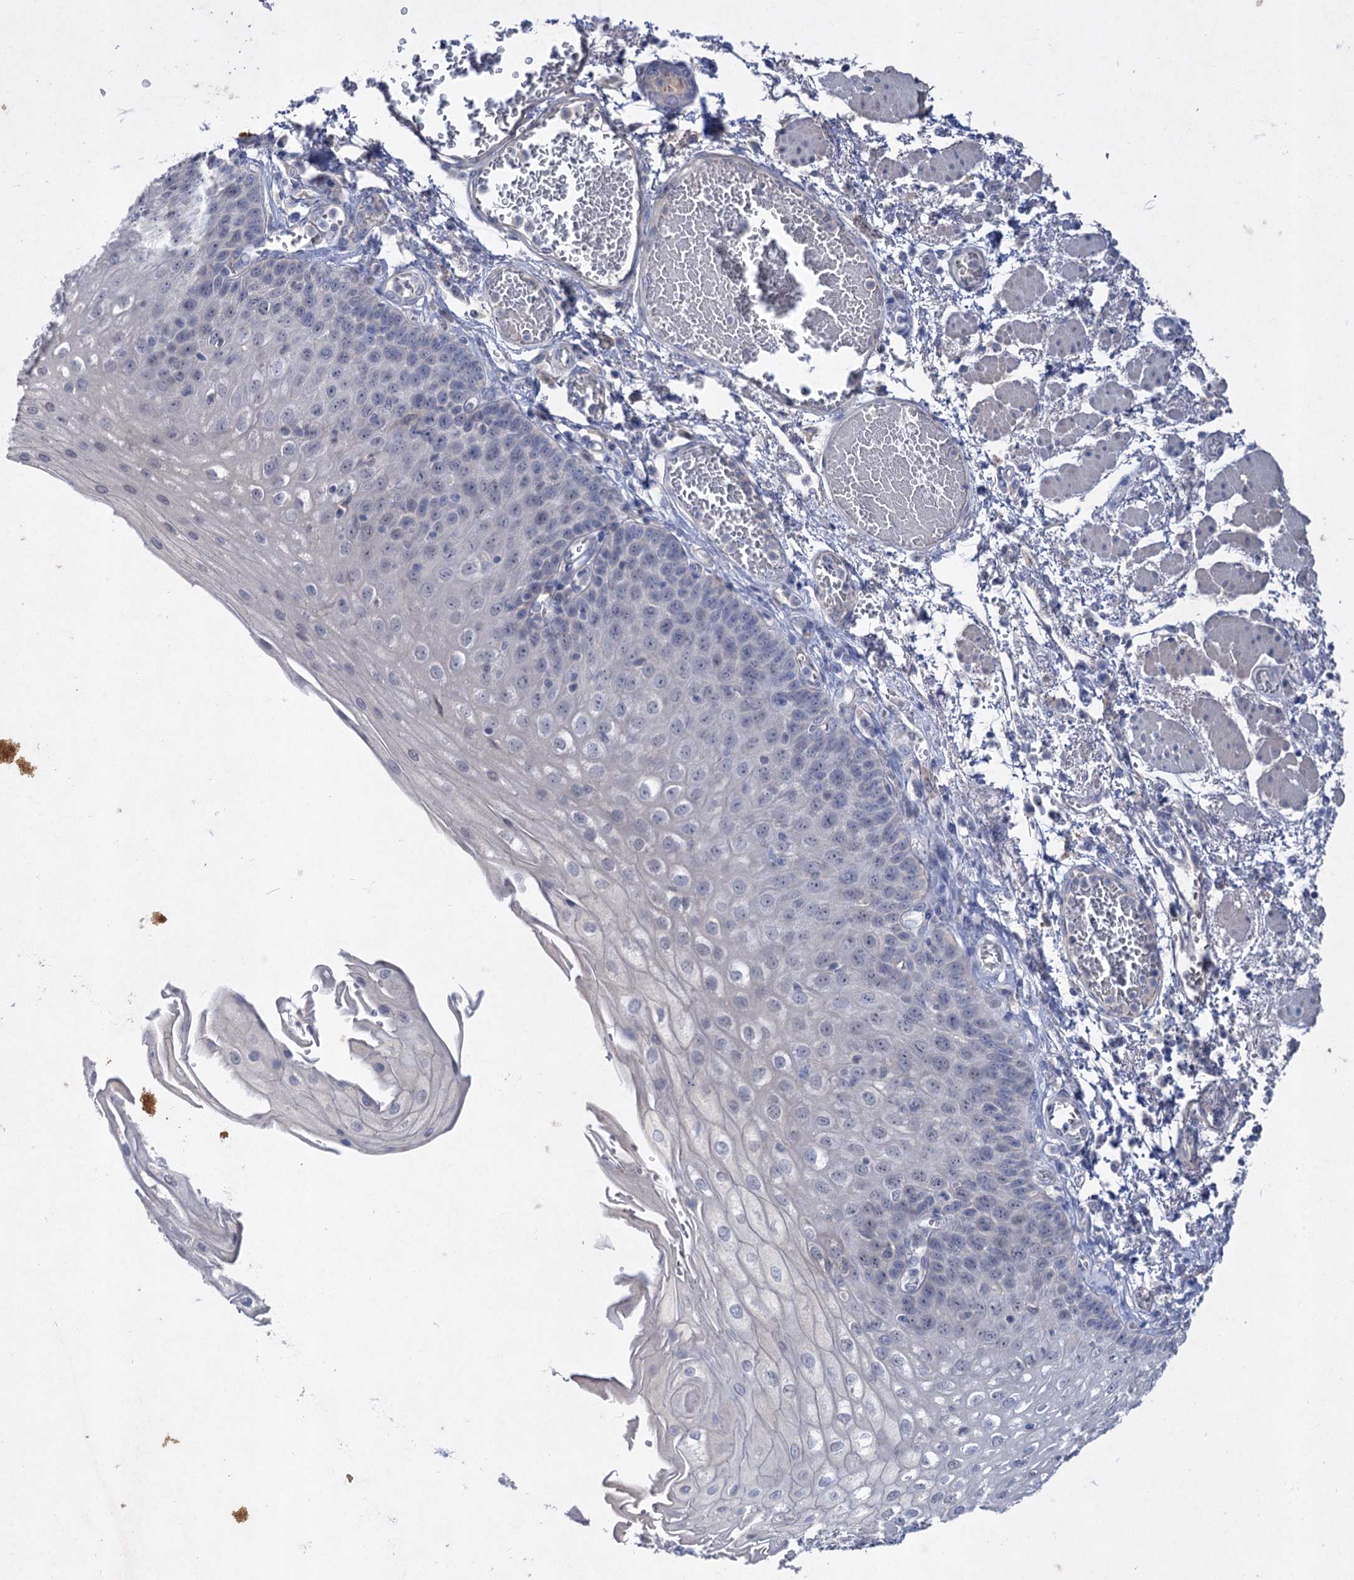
{"staining": {"intensity": "negative", "quantity": "none", "location": "none"}, "tissue": "esophagus", "cell_type": "Squamous epithelial cells", "image_type": "normal", "snomed": [{"axis": "morphology", "description": "Normal tissue, NOS"}, {"axis": "topography", "description": "Esophagus"}], "caption": "This image is of normal esophagus stained with IHC to label a protein in brown with the nuclei are counter-stained blue. There is no positivity in squamous epithelial cells.", "gene": "ATP4A", "patient": {"sex": "male", "age": 81}}